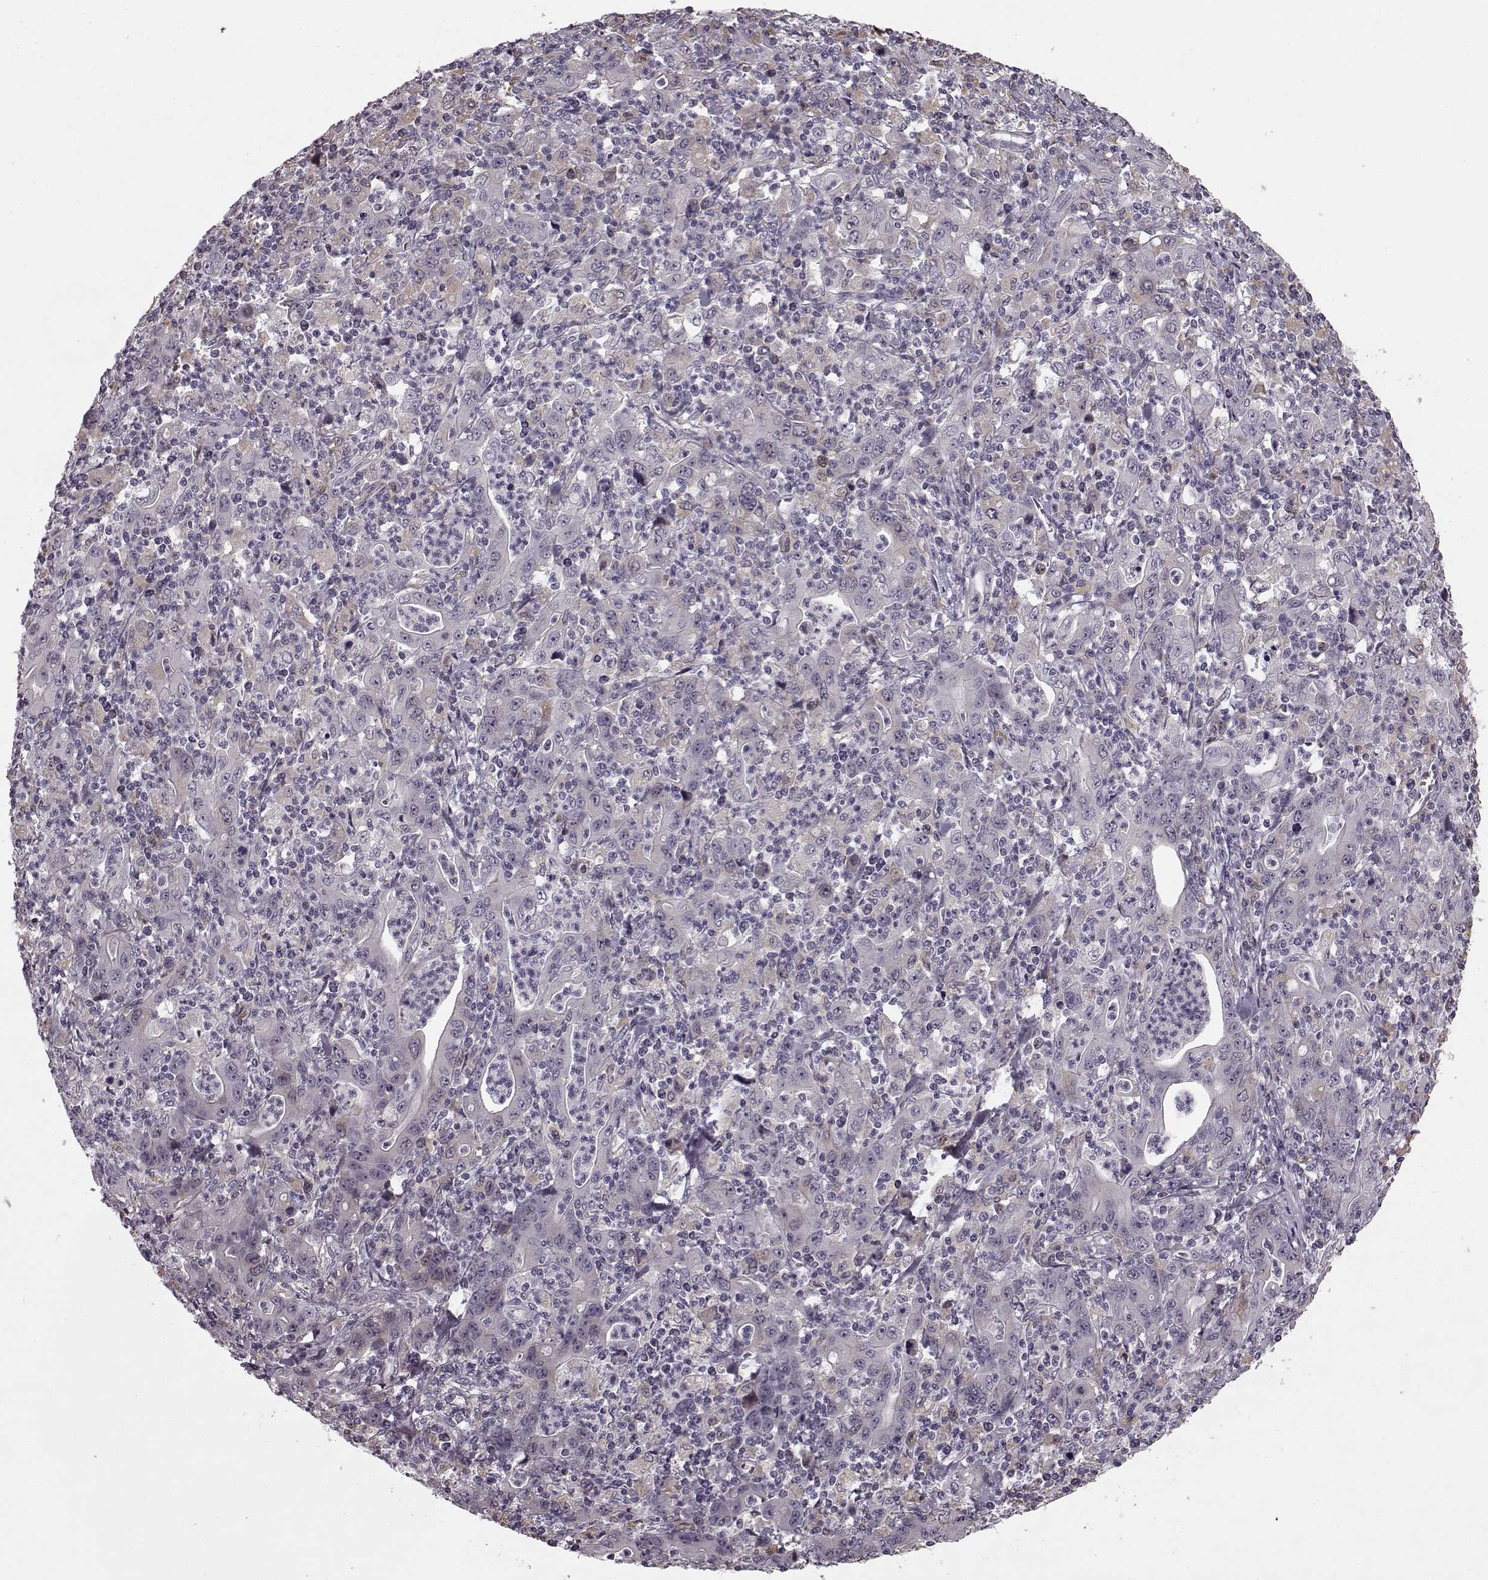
{"staining": {"intensity": "weak", "quantity": "<25%", "location": "cytoplasmic/membranous"}, "tissue": "stomach cancer", "cell_type": "Tumor cells", "image_type": "cancer", "snomed": [{"axis": "morphology", "description": "Adenocarcinoma, NOS"}, {"axis": "topography", "description": "Stomach, upper"}], "caption": "The histopathology image demonstrates no significant positivity in tumor cells of stomach cancer (adenocarcinoma).", "gene": "HMMR", "patient": {"sex": "male", "age": 69}}